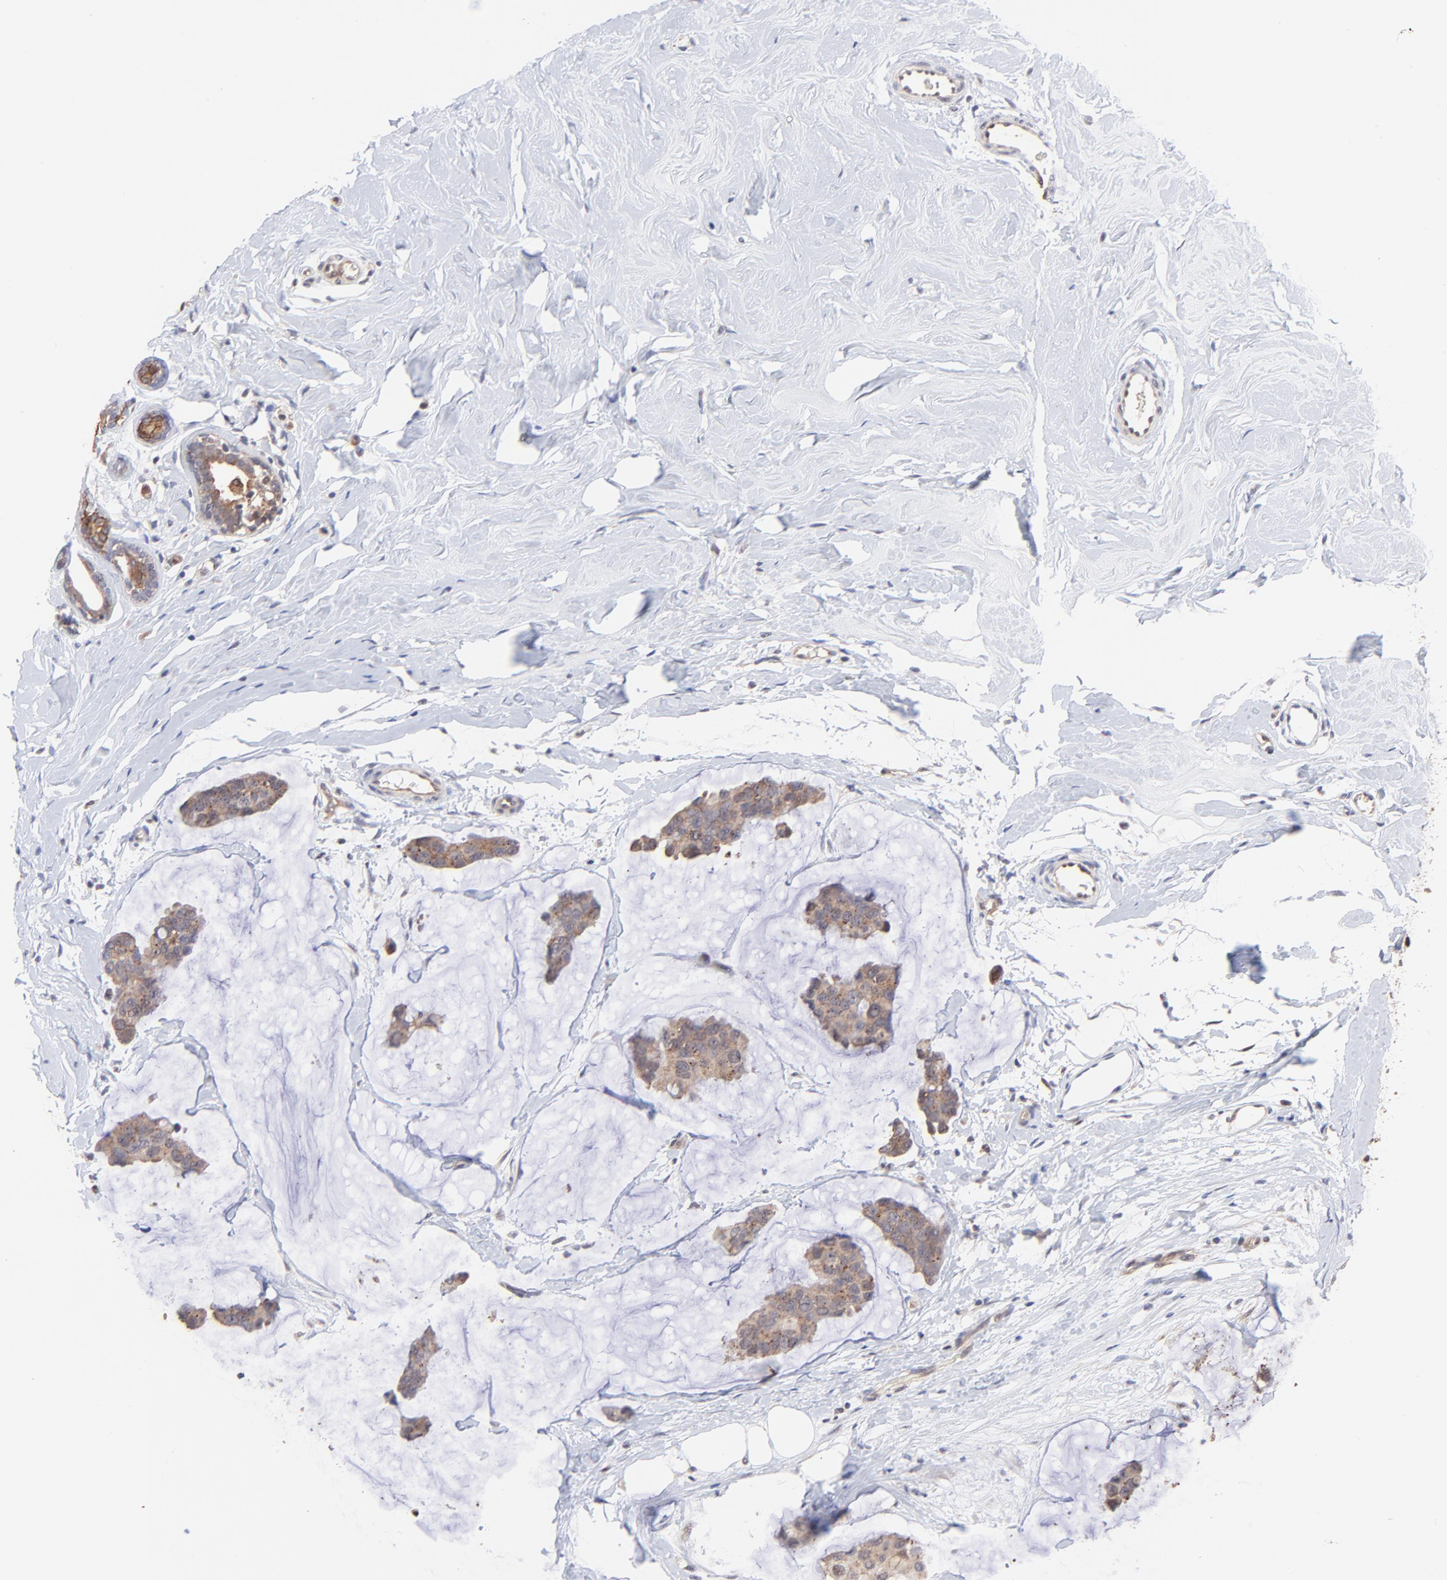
{"staining": {"intensity": "moderate", "quantity": ">75%", "location": "cytoplasmic/membranous"}, "tissue": "breast cancer", "cell_type": "Tumor cells", "image_type": "cancer", "snomed": [{"axis": "morphology", "description": "Normal tissue, NOS"}, {"axis": "morphology", "description": "Duct carcinoma"}, {"axis": "topography", "description": "Breast"}], "caption": "Human breast cancer (invasive ductal carcinoma) stained for a protein (brown) exhibits moderate cytoplasmic/membranous positive expression in about >75% of tumor cells.", "gene": "PSMA6", "patient": {"sex": "female", "age": 50}}